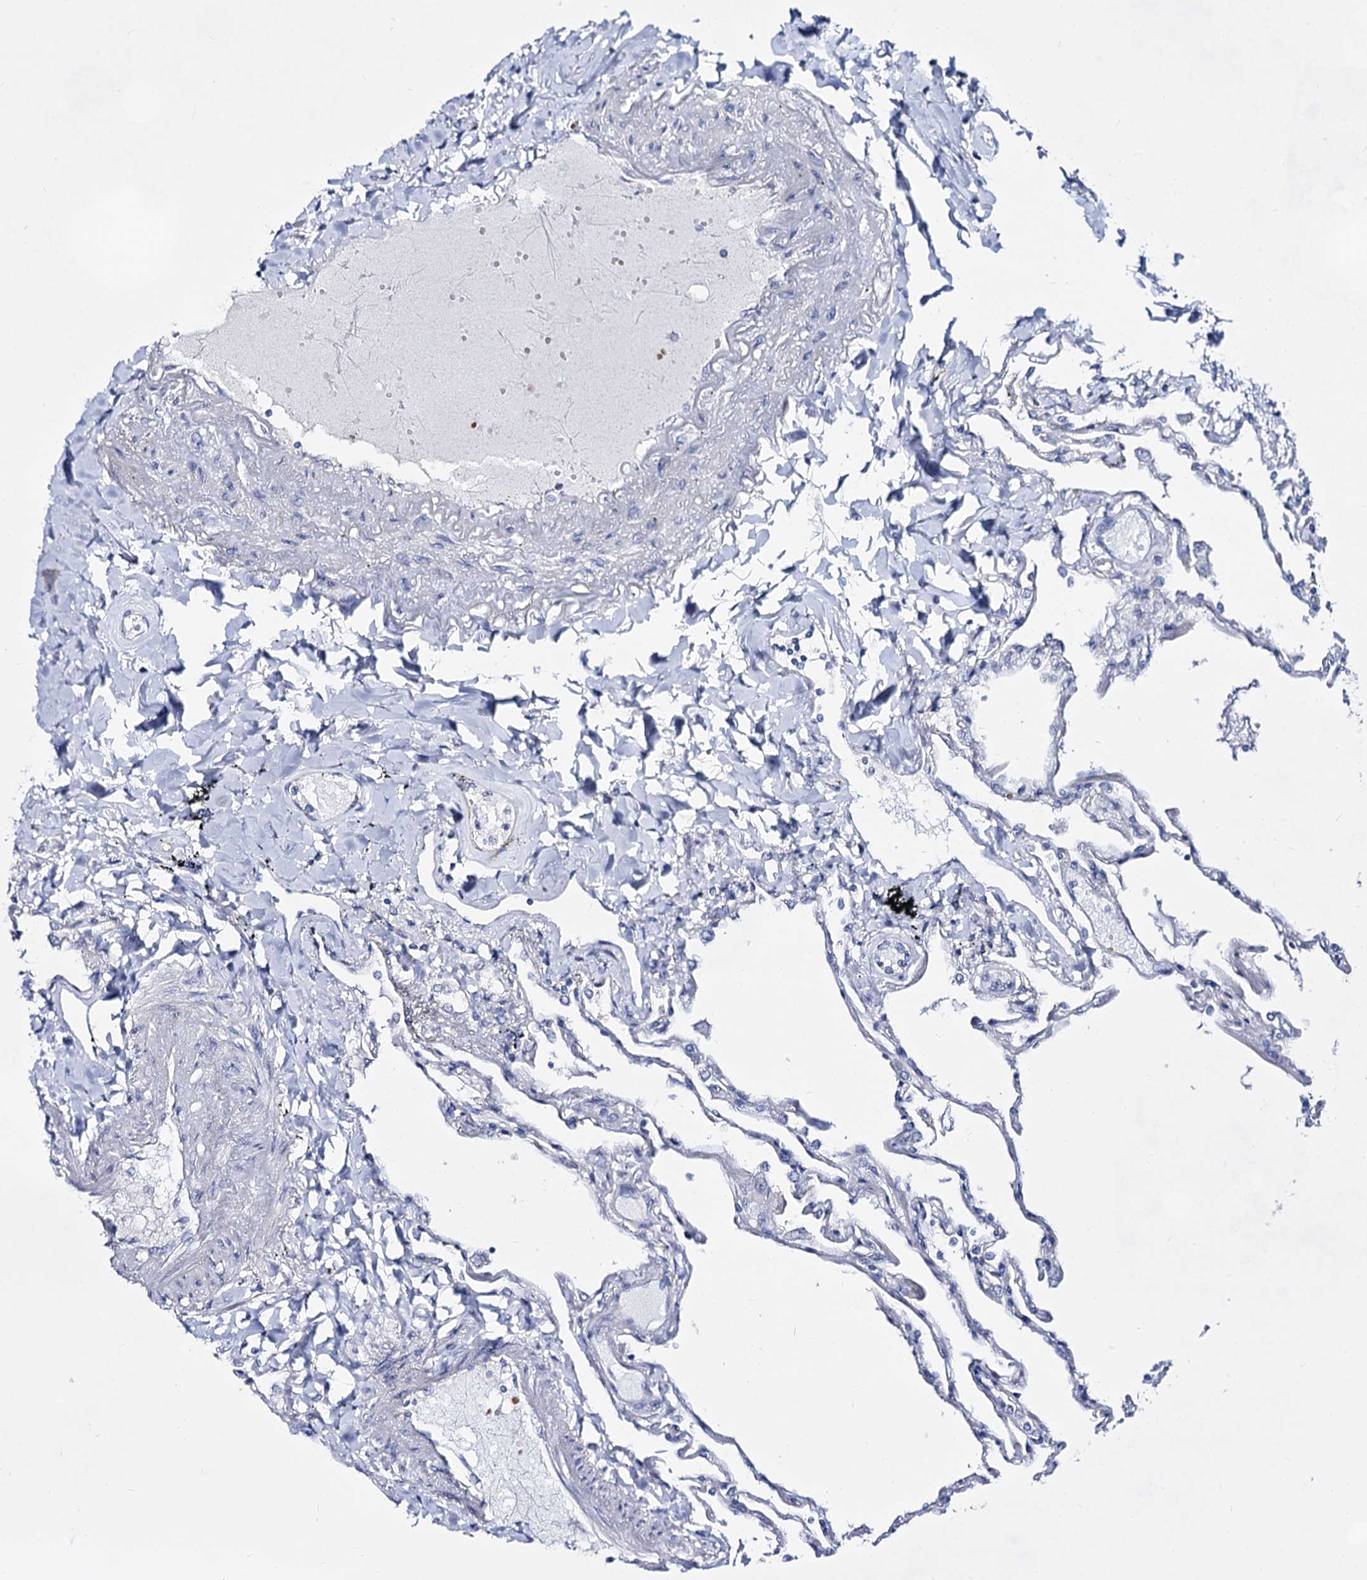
{"staining": {"intensity": "negative", "quantity": "none", "location": "none"}, "tissue": "lung", "cell_type": "Alveolar cells", "image_type": "normal", "snomed": [{"axis": "morphology", "description": "Normal tissue, NOS"}, {"axis": "topography", "description": "Lung"}], "caption": "A high-resolution histopathology image shows immunohistochemistry (IHC) staining of unremarkable lung, which demonstrates no significant expression in alveolar cells. (Immunohistochemistry (ihc), brightfield microscopy, high magnification).", "gene": "PLIN1", "patient": {"sex": "female", "age": 67}}